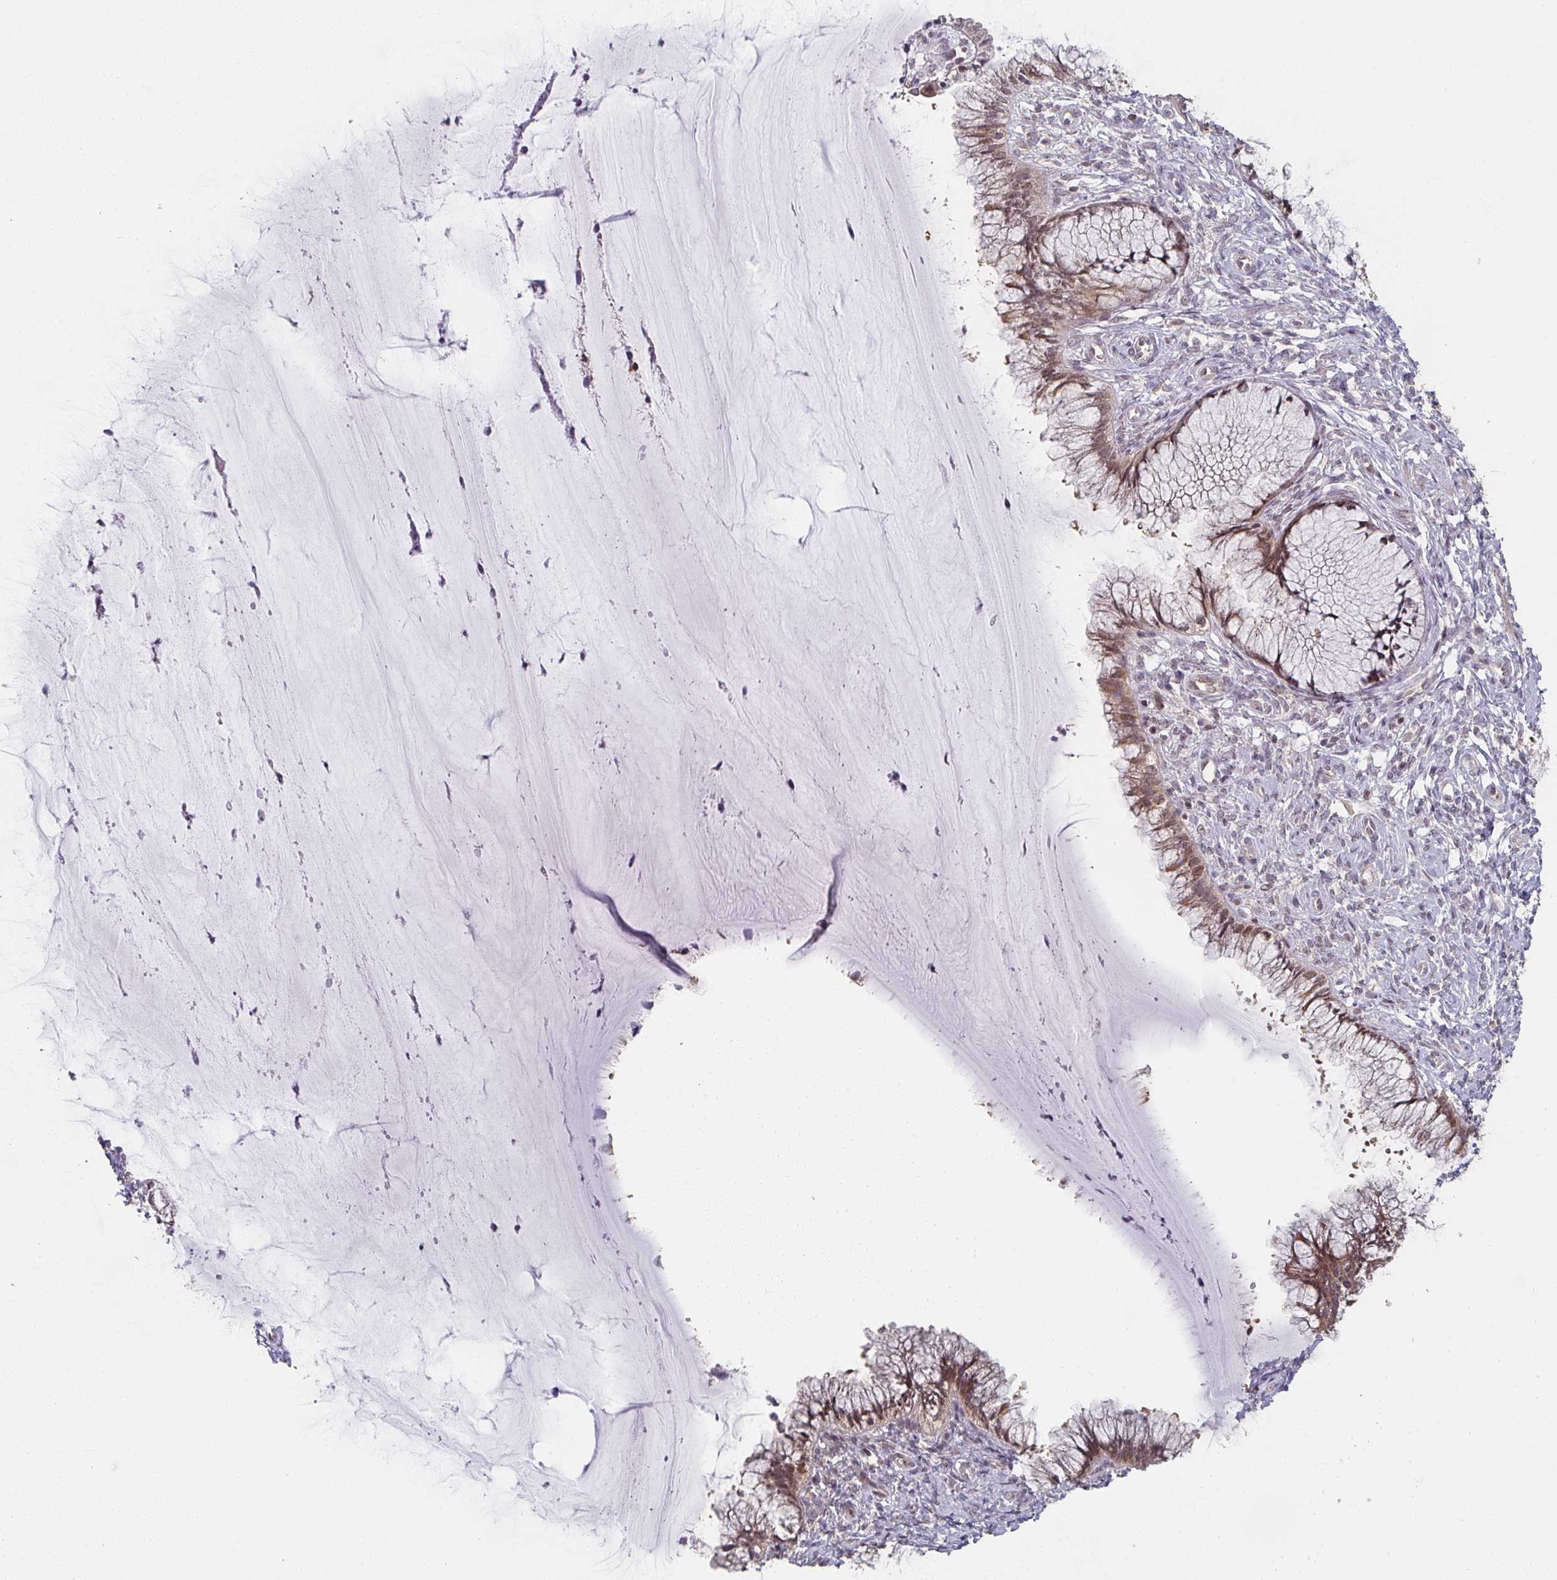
{"staining": {"intensity": "strong", "quantity": ">75%", "location": "cytoplasmic/membranous,nuclear"}, "tissue": "cervix", "cell_type": "Glandular cells", "image_type": "normal", "snomed": [{"axis": "morphology", "description": "Normal tissue, NOS"}, {"axis": "topography", "description": "Cervix"}], "caption": "Strong cytoplasmic/membranous,nuclear expression for a protein is identified in approximately >75% of glandular cells of normal cervix using immunohistochemistry.", "gene": "RANGRF", "patient": {"sex": "female", "age": 37}}